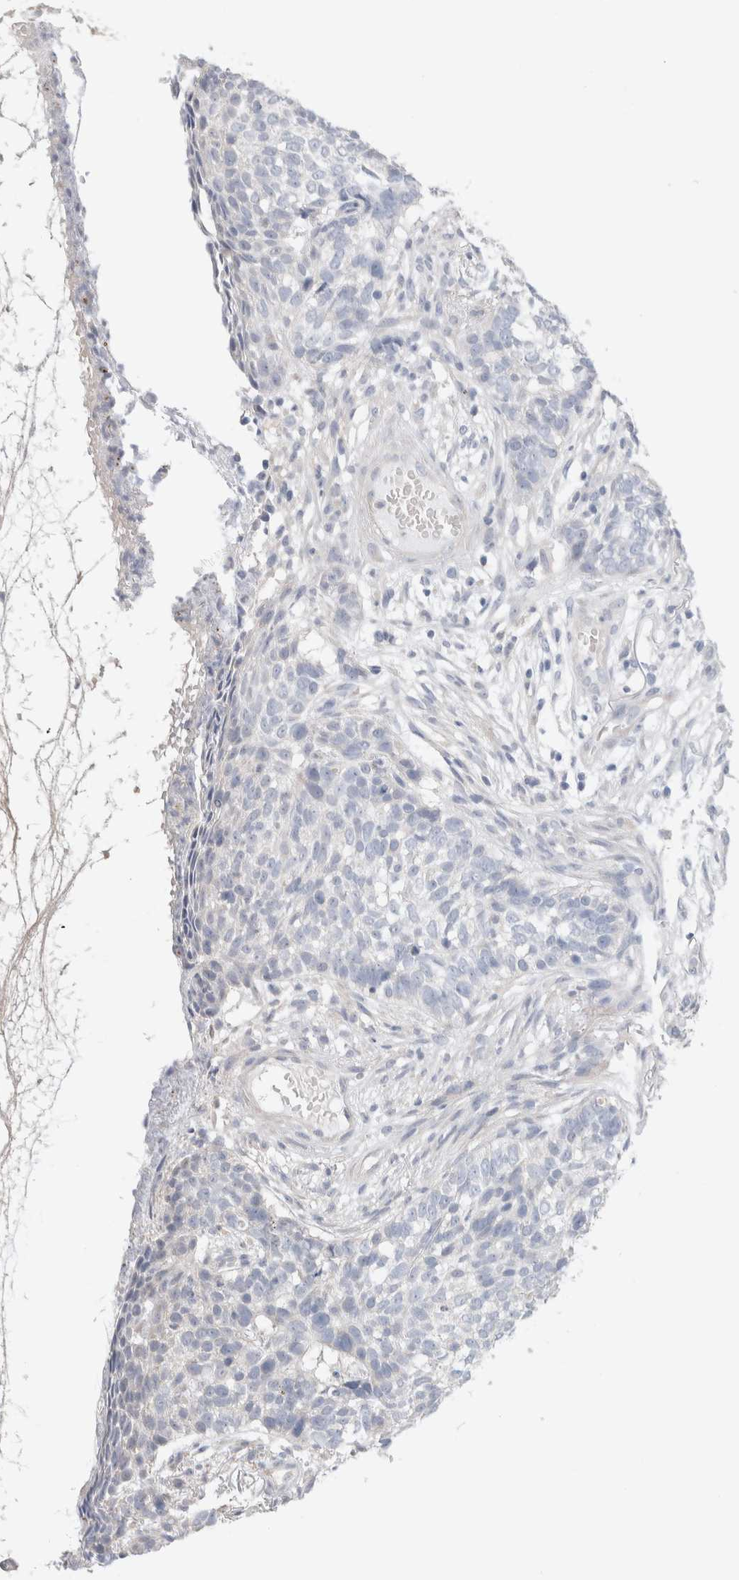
{"staining": {"intensity": "negative", "quantity": "none", "location": "none"}, "tissue": "skin cancer", "cell_type": "Tumor cells", "image_type": "cancer", "snomed": [{"axis": "morphology", "description": "Basal cell carcinoma"}, {"axis": "topography", "description": "Skin"}], "caption": "Immunohistochemical staining of skin basal cell carcinoma demonstrates no significant positivity in tumor cells.", "gene": "DMD", "patient": {"sex": "male", "age": 85}}